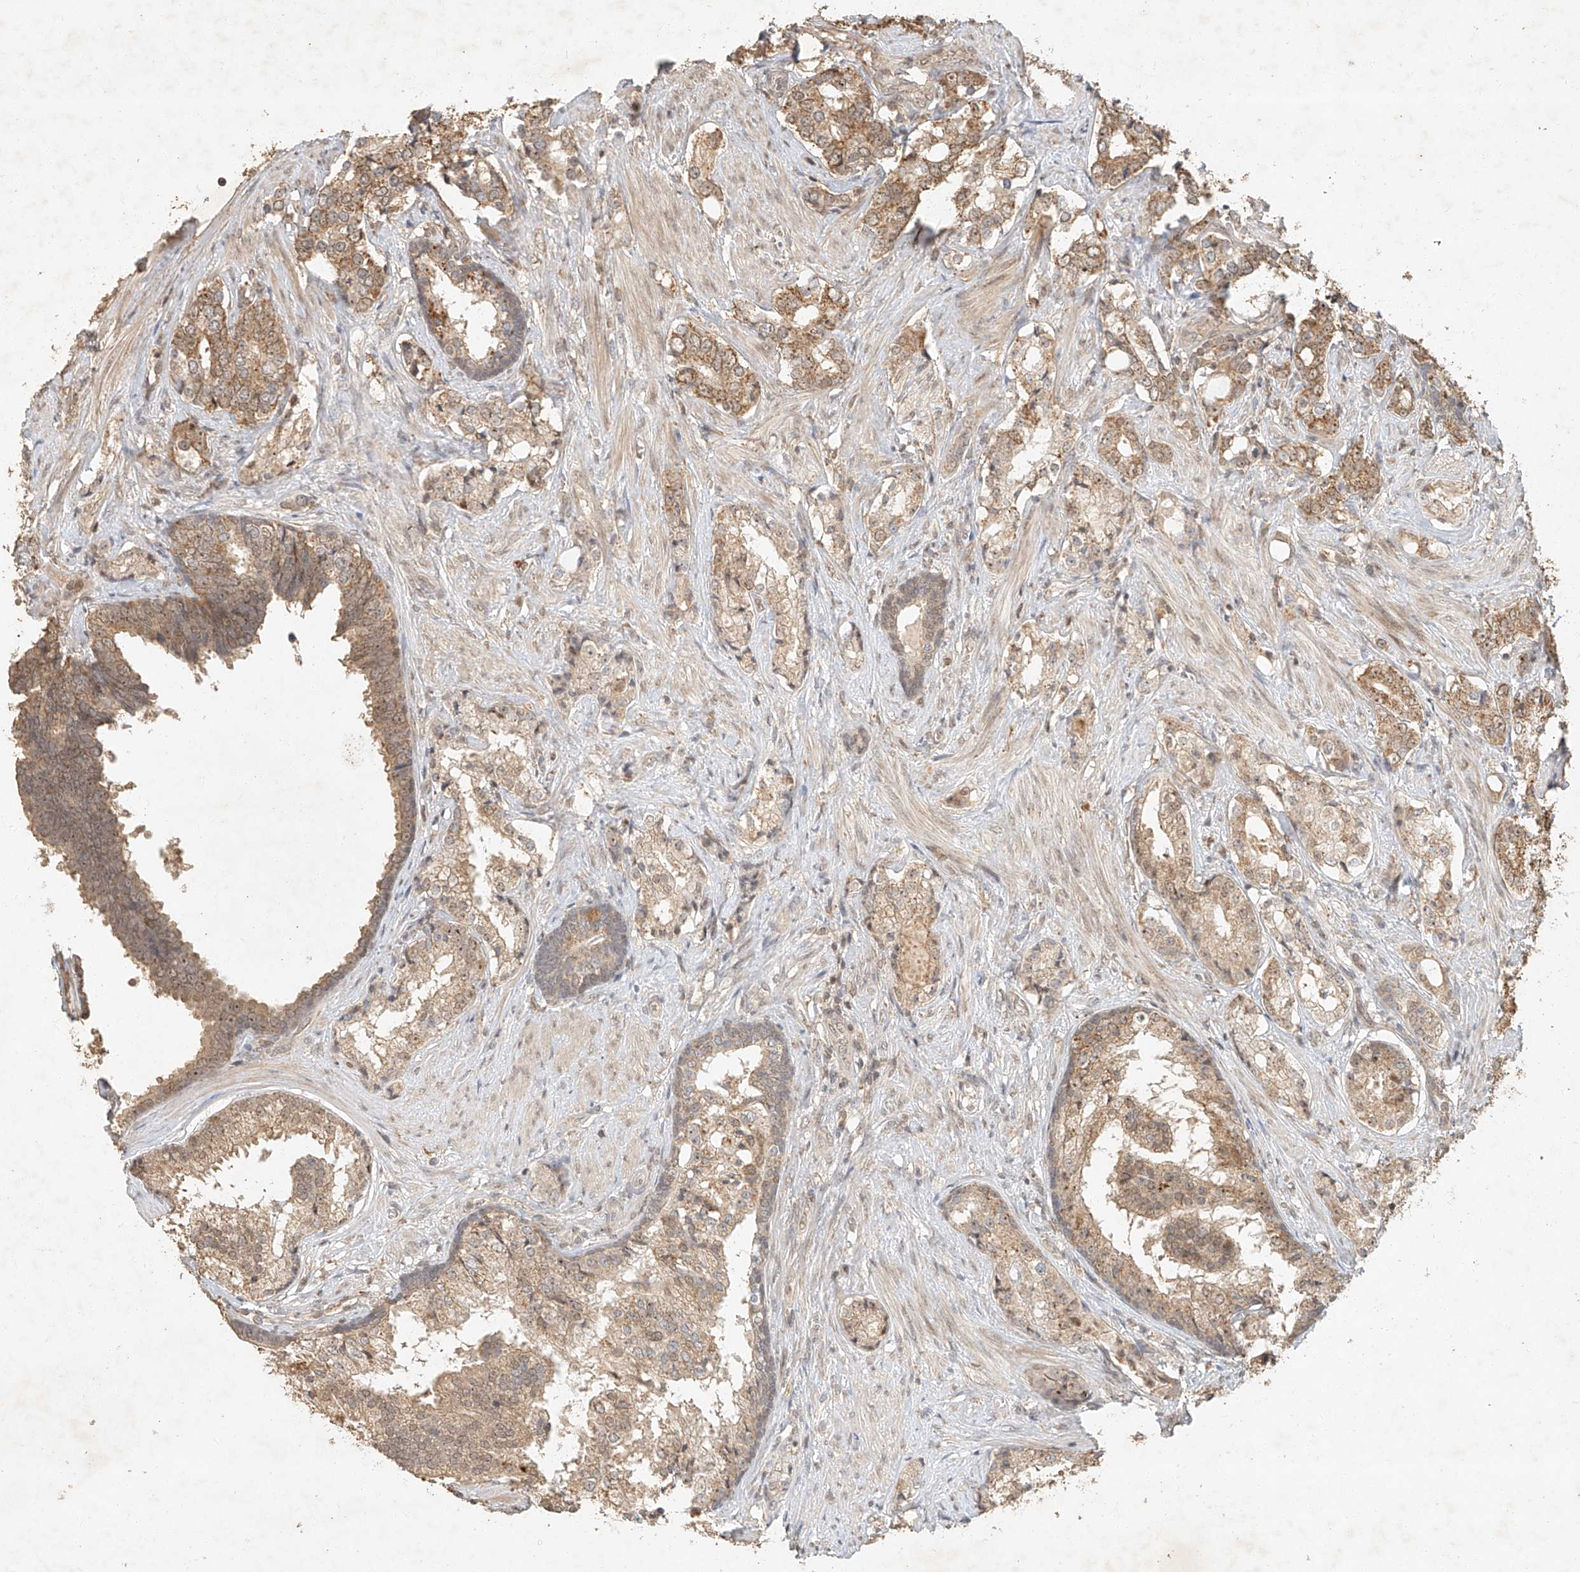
{"staining": {"intensity": "moderate", "quantity": ">75%", "location": "cytoplasmic/membranous,nuclear"}, "tissue": "prostate cancer", "cell_type": "Tumor cells", "image_type": "cancer", "snomed": [{"axis": "morphology", "description": "Adenocarcinoma, High grade"}, {"axis": "topography", "description": "Prostate"}], "caption": "Immunohistochemistry staining of prostate adenocarcinoma (high-grade), which shows medium levels of moderate cytoplasmic/membranous and nuclear positivity in approximately >75% of tumor cells indicating moderate cytoplasmic/membranous and nuclear protein positivity. The staining was performed using DAB (brown) for protein detection and nuclei were counterstained in hematoxylin (blue).", "gene": "CXorf58", "patient": {"sex": "male", "age": 58}}